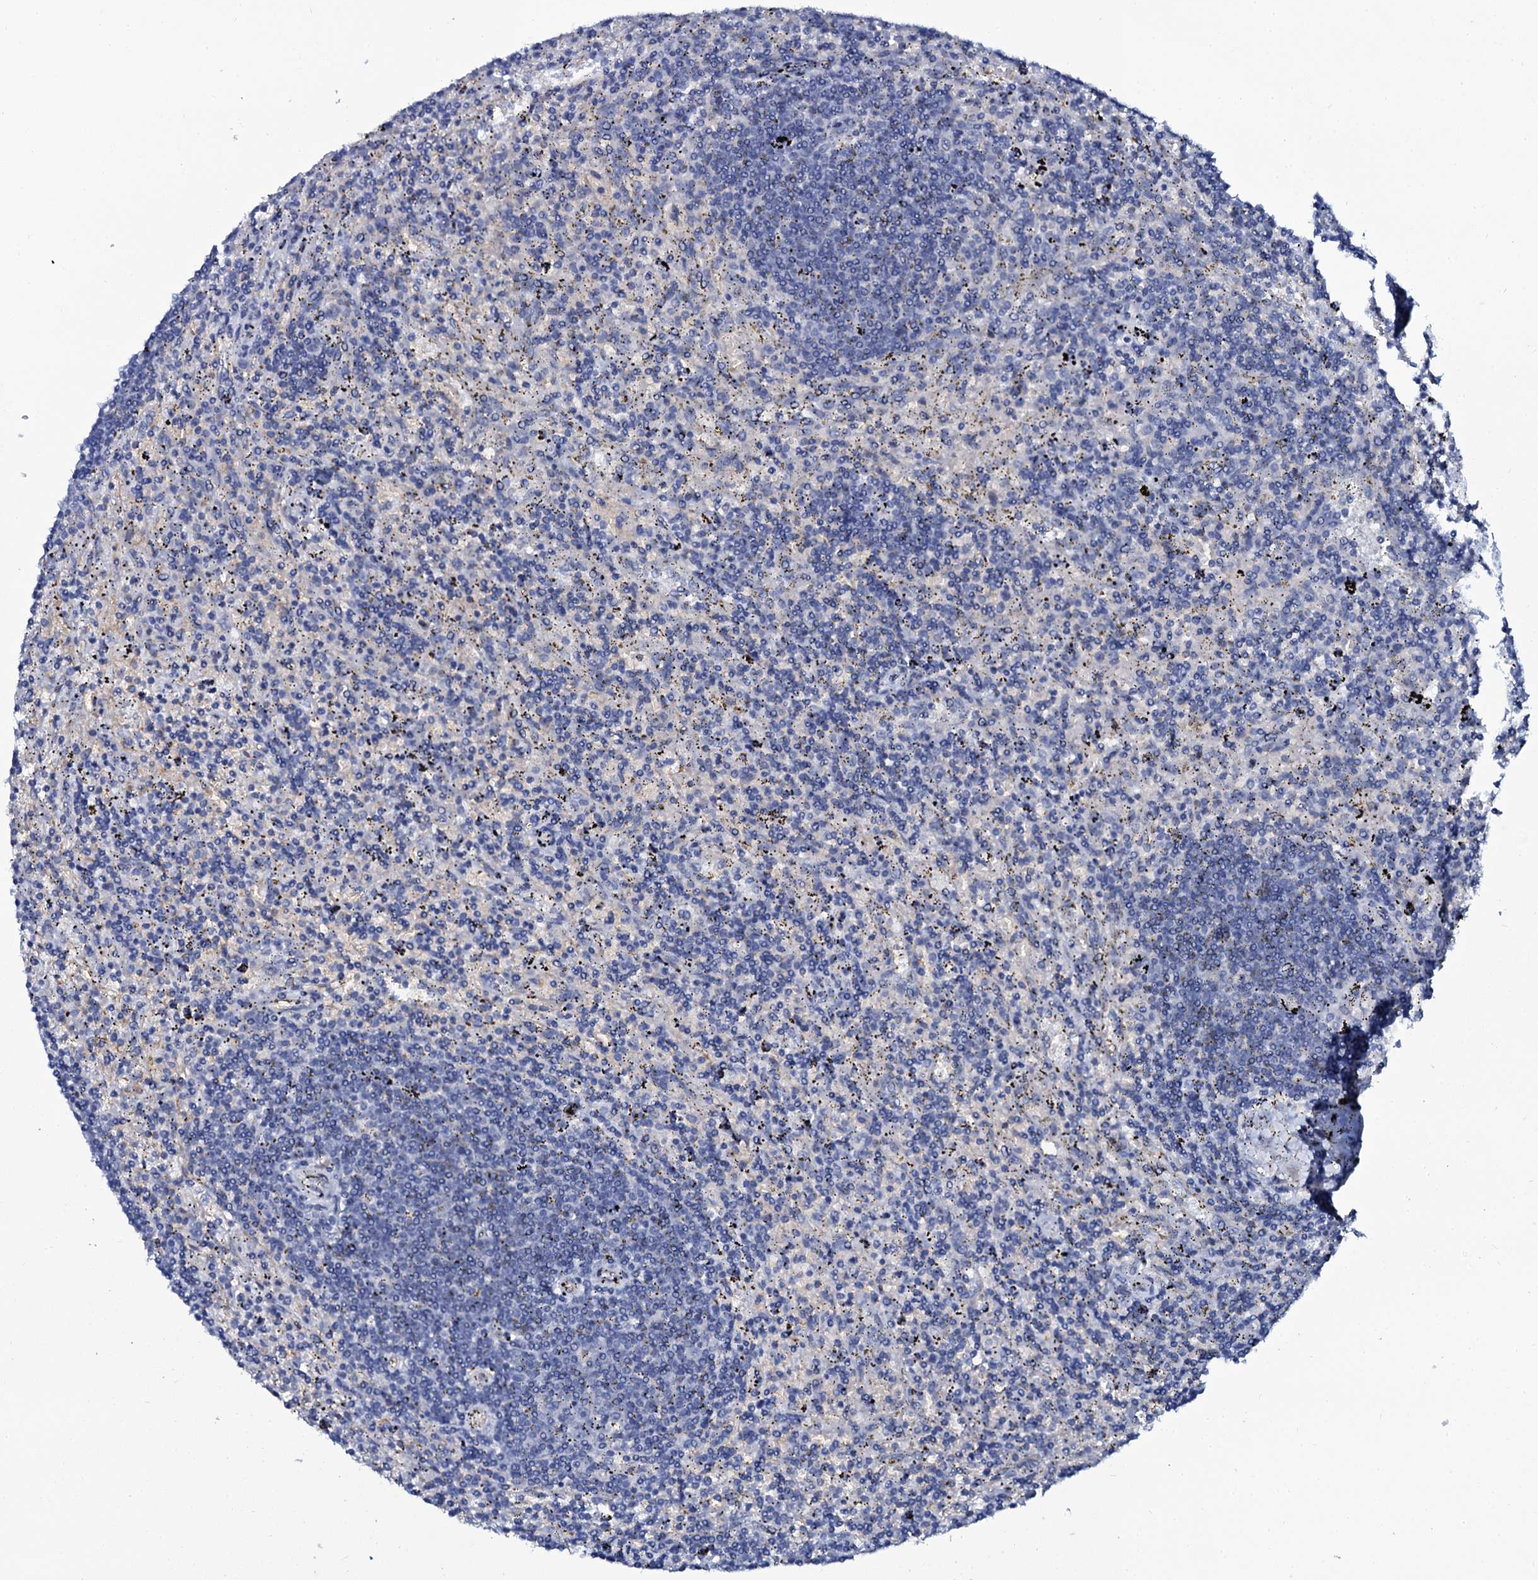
{"staining": {"intensity": "negative", "quantity": "none", "location": "none"}, "tissue": "lymphoma", "cell_type": "Tumor cells", "image_type": "cancer", "snomed": [{"axis": "morphology", "description": "Malignant lymphoma, non-Hodgkin's type, Low grade"}, {"axis": "topography", "description": "Spleen"}], "caption": "An immunohistochemistry (IHC) micrograph of low-grade malignant lymphoma, non-Hodgkin's type is shown. There is no staining in tumor cells of low-grade malignant lymphoma, non-Hodgkin's type.", "gene": "C10orf88", "patient": {"sex": "male", "age": 76}}